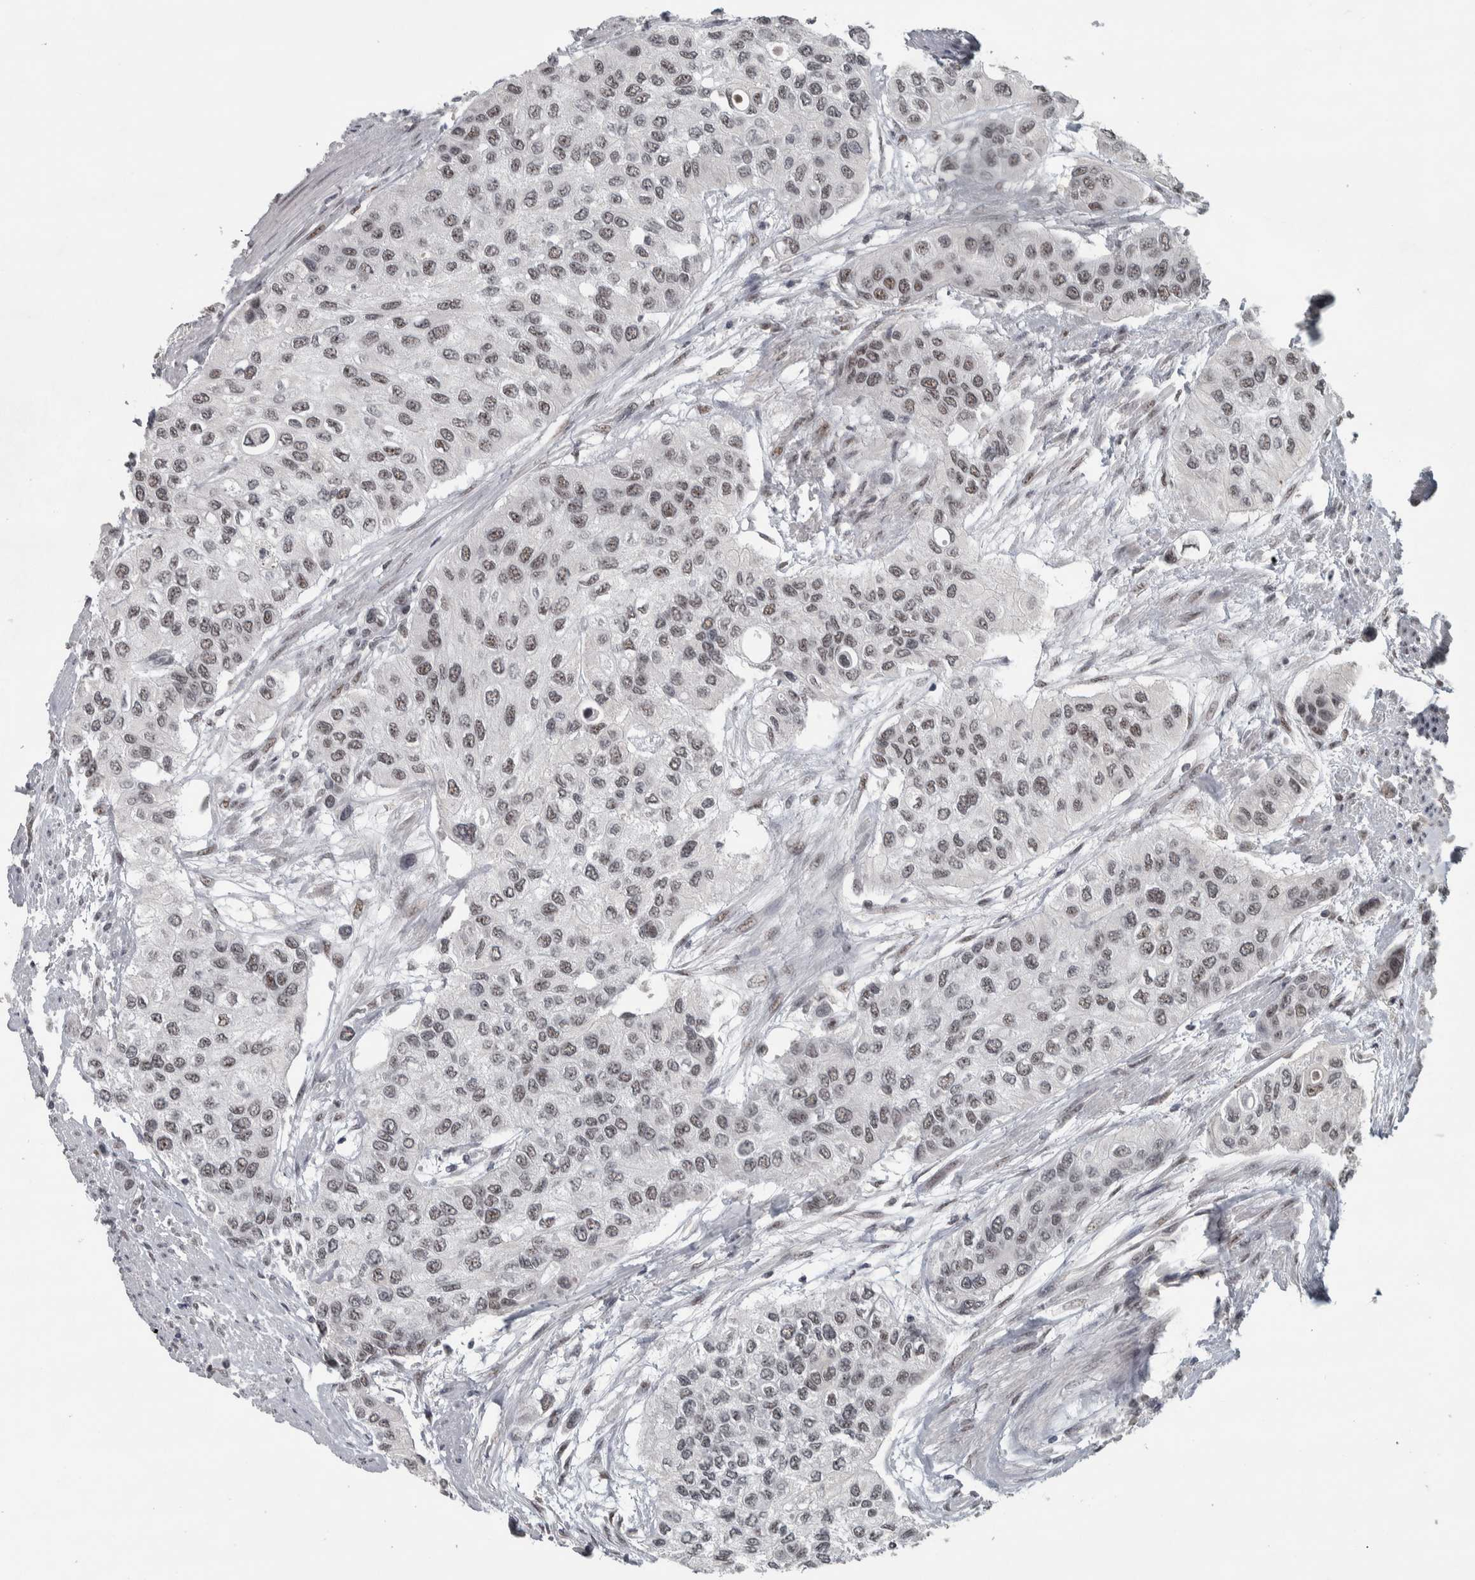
{"staining": {"intensity": "weak", "quantity": ">75%", "location": "nuclear"}, "tissue": "urothelial cancer", "cell_type": "Tumor cells", "image_type": "cancer", "snomed": [{"axis": "morphology", "description": "Urothelial carcinoma, High grade"}, {"axis": "topography", "description": "Urinary bladder"}], "caption": "A micrograph of high-grade urothelial carcinoma stained for a protein demonstrates weak nuclear brown staining in tumor cells.", "gene": "DDX42", "patient": {"sex": "female", "age": 56}}